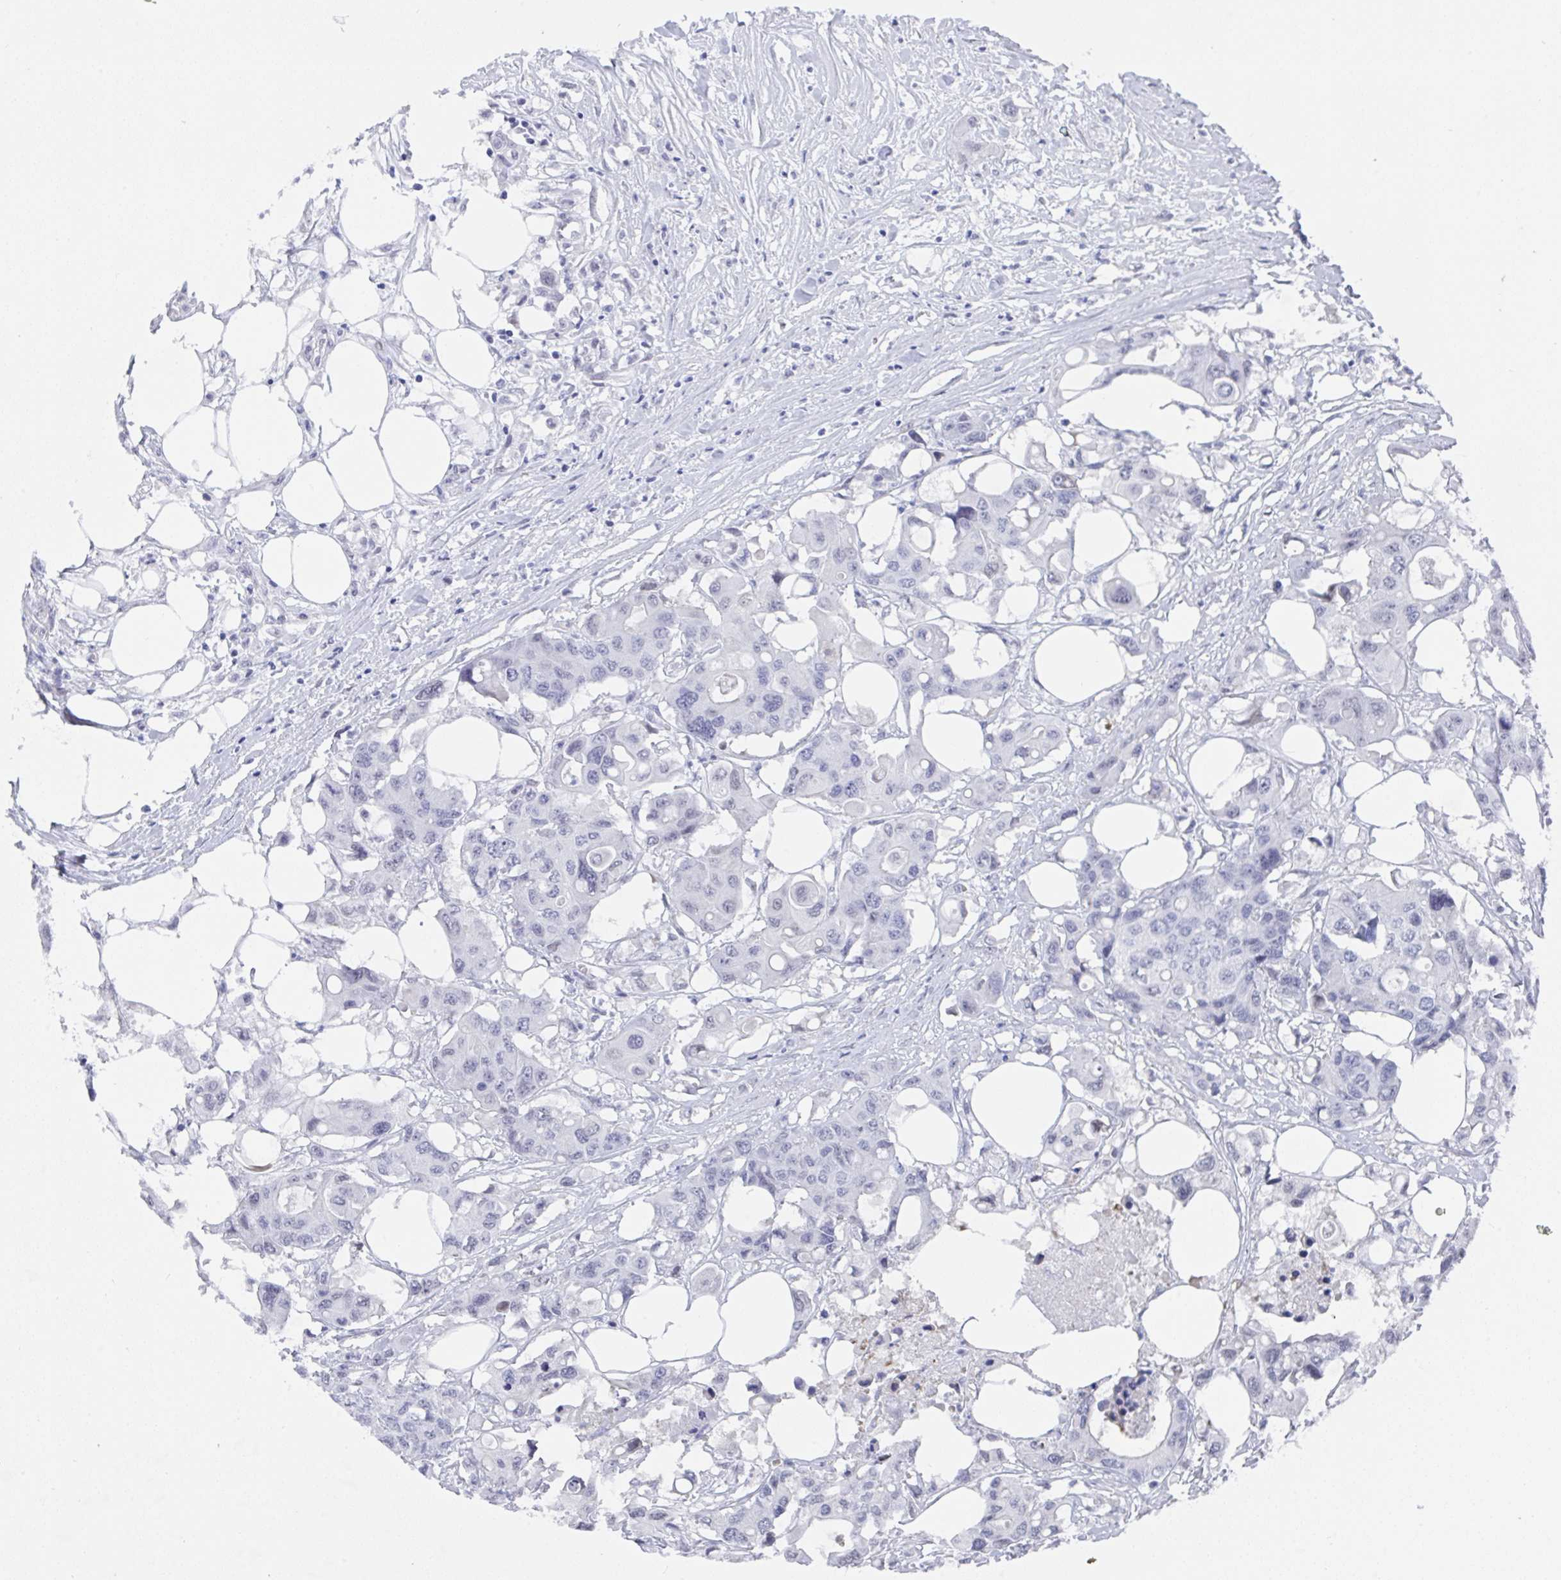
{"staining": {"intensity": "negative", "quantity": "none", "location": "none"}, "tissue": "colorectal cancer", "cell_type": "Tumor cells", "image_type": "cancer", "snomed": [{"axis": "morphology", "description": "Adenocarcinoma, NOS"}, {"axis": "topography", "description": "Colon"}], "caption": "Colorectal cancer (adenocarcinoma) was stained to show a protein in brown. There is no significant expression in tumor cells.", "gene": "MFSD4A", "patient": {"sex": "male", "age": 77}}